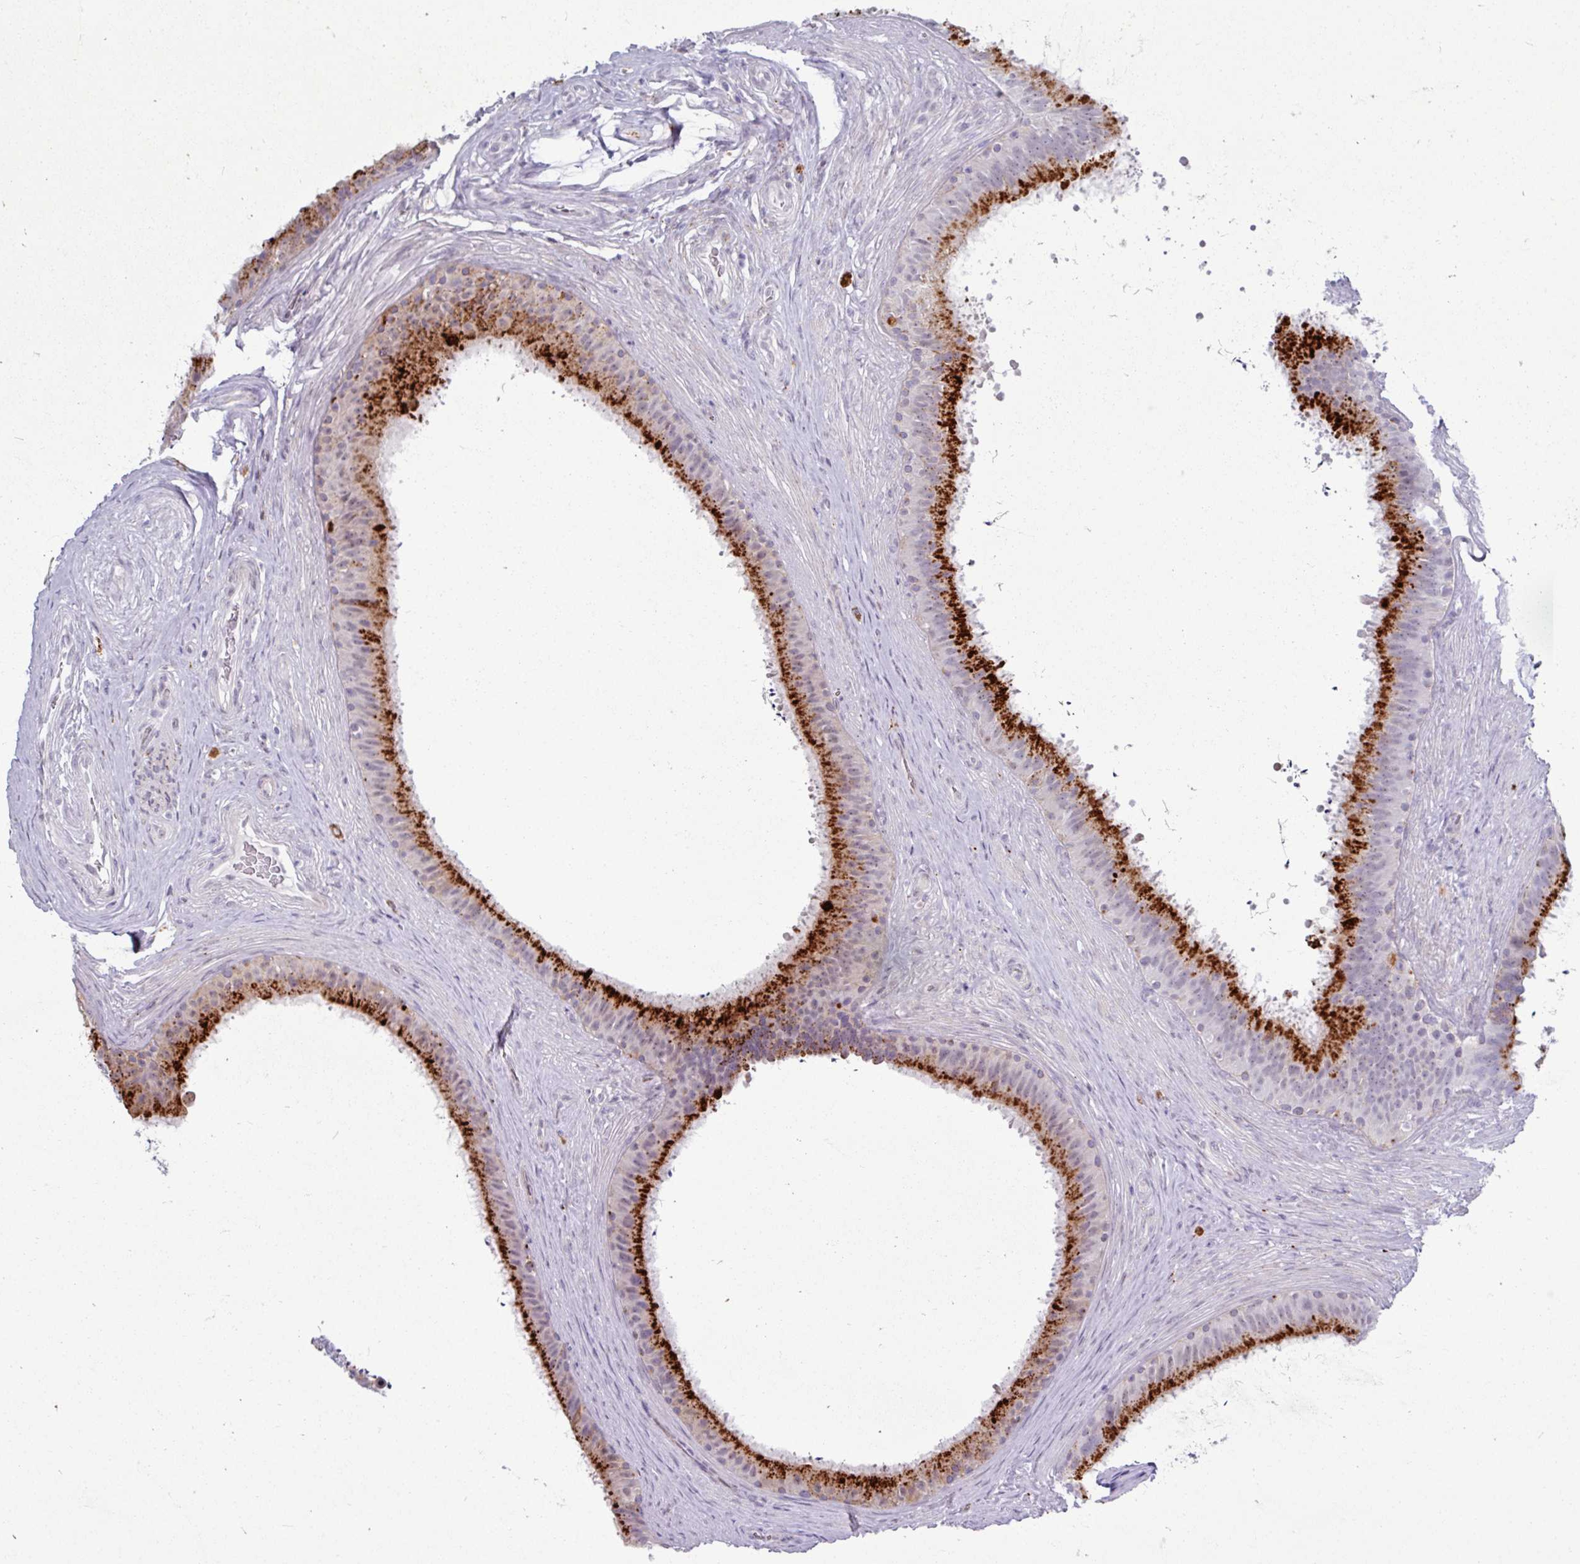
{"staining": {"intensity": "strong", "quantity": "25%-75%", "location": "cytoplasmic/membranous"}, "tissue": "epididymis", "cell_type": "Glandular cells", "image_type": "normal", "snomed": [{"axis": "morphology", "description": "Normal tissue, NOS"}, {"axis": "topography", "description": "Testis"}, {"axis": "topography", "description": "Epididymis"}], "caption": "IHC histopathology image of benign human epididymis stained for a protein (brown), which displays high levels of strong cytoplasmic/membranous staining in about 25%-75% of glandular cells.", "gene": "AMIGO2", "patient": {"sex": "male", "age": 41}}